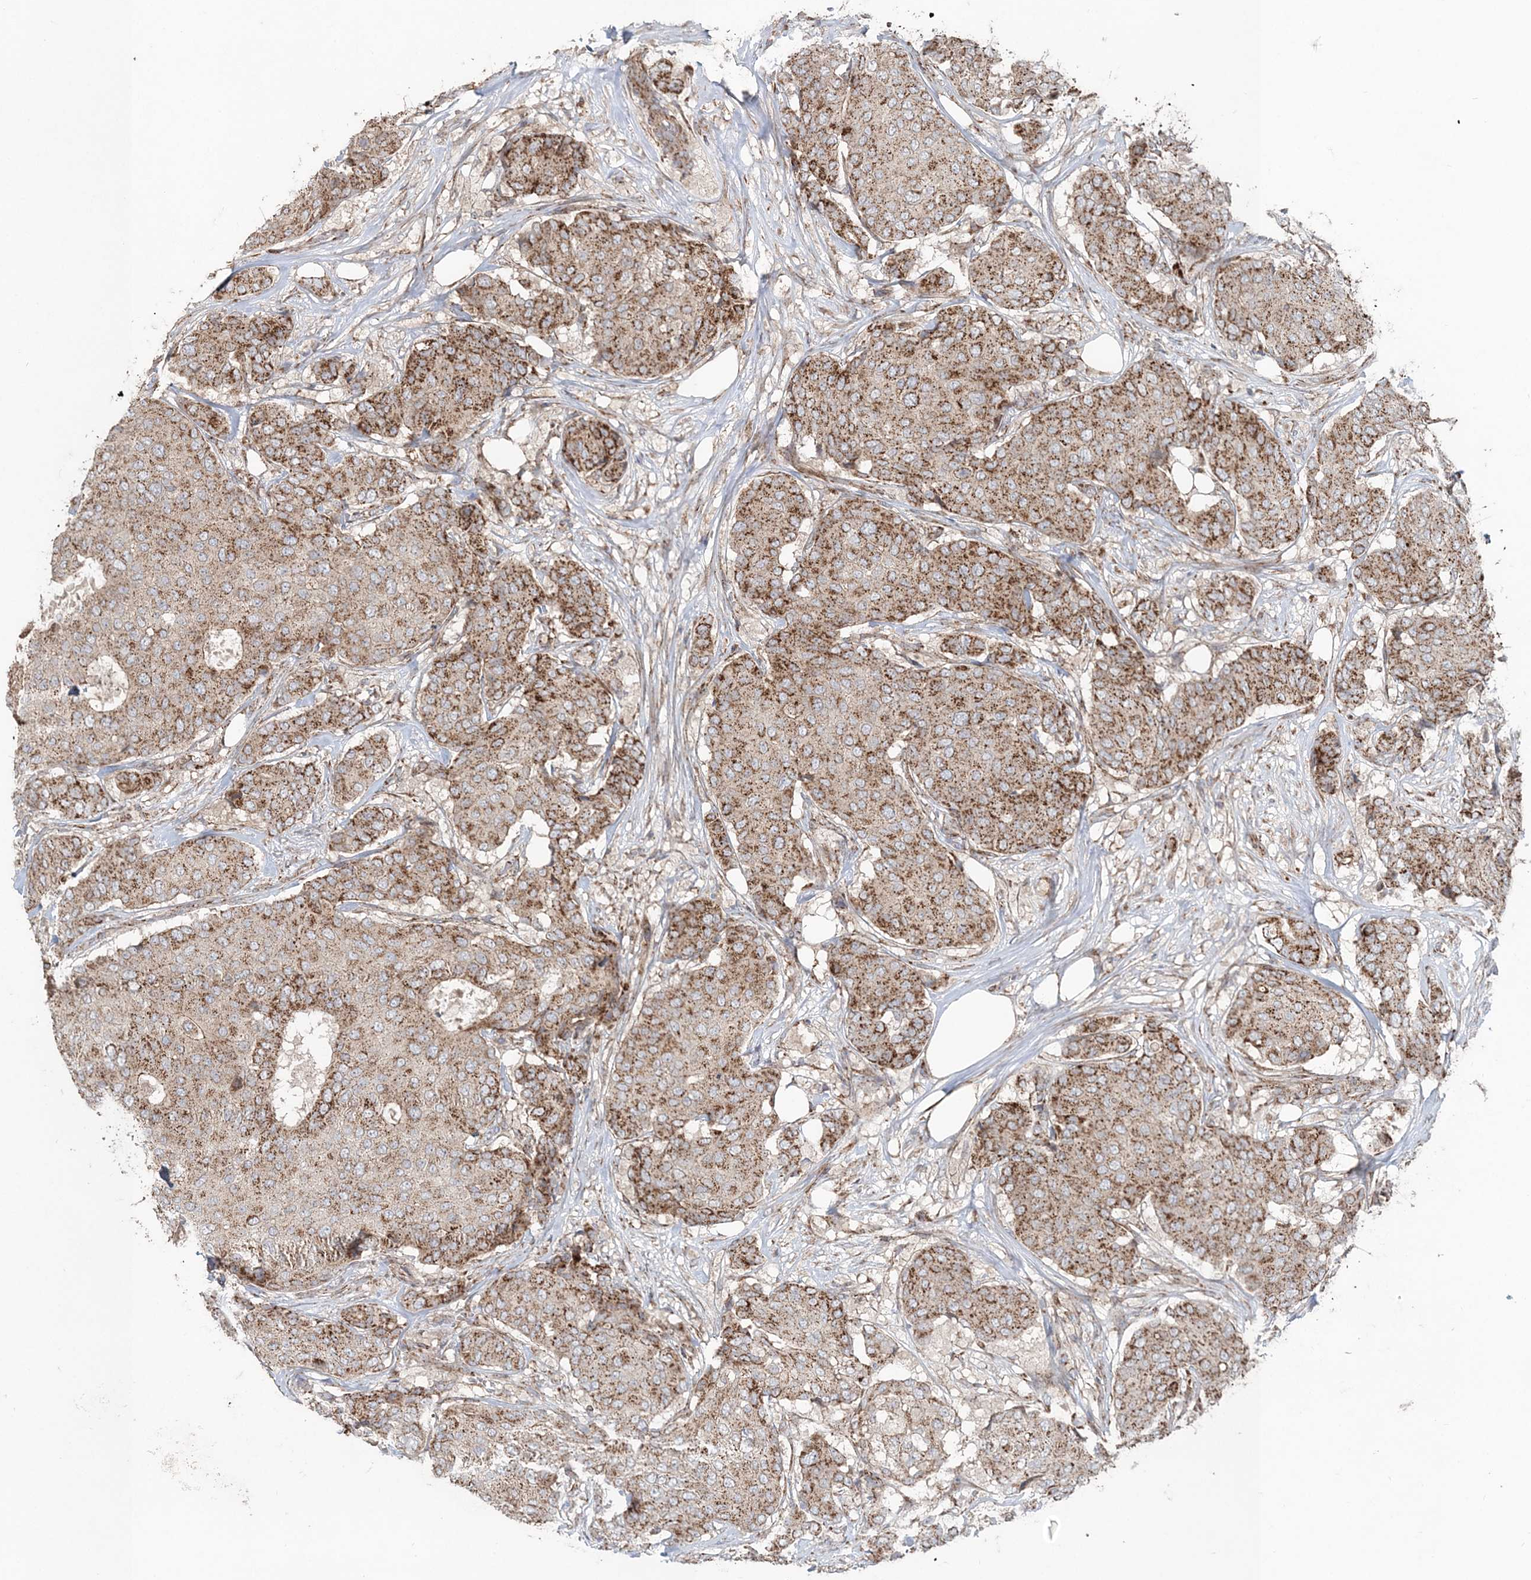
{"staining": {"intensity": "moderate", "quantity": ">75%", "location": "cytoplasmic/membranous"}, "tissue": "breast cancer", "cell_type": "Tumor cells", "image_type": "cancer", "snomed": [{"axis": "morphology", "description": "Duct carcinoma"}, {"axis": "topography", "description": "Breast"}], "caption": "Protein expression analysis of human breast cancer reveals moderate cytoplasmic/membranous positivity in approximately >75% of tumor cells. Using DAB (brown) and hematoxylin (blue) stains, captured at high magnification using brightfield microscopy.", "gene": "LRPPRC", "patient": {"sex": "female", "age": 75}}